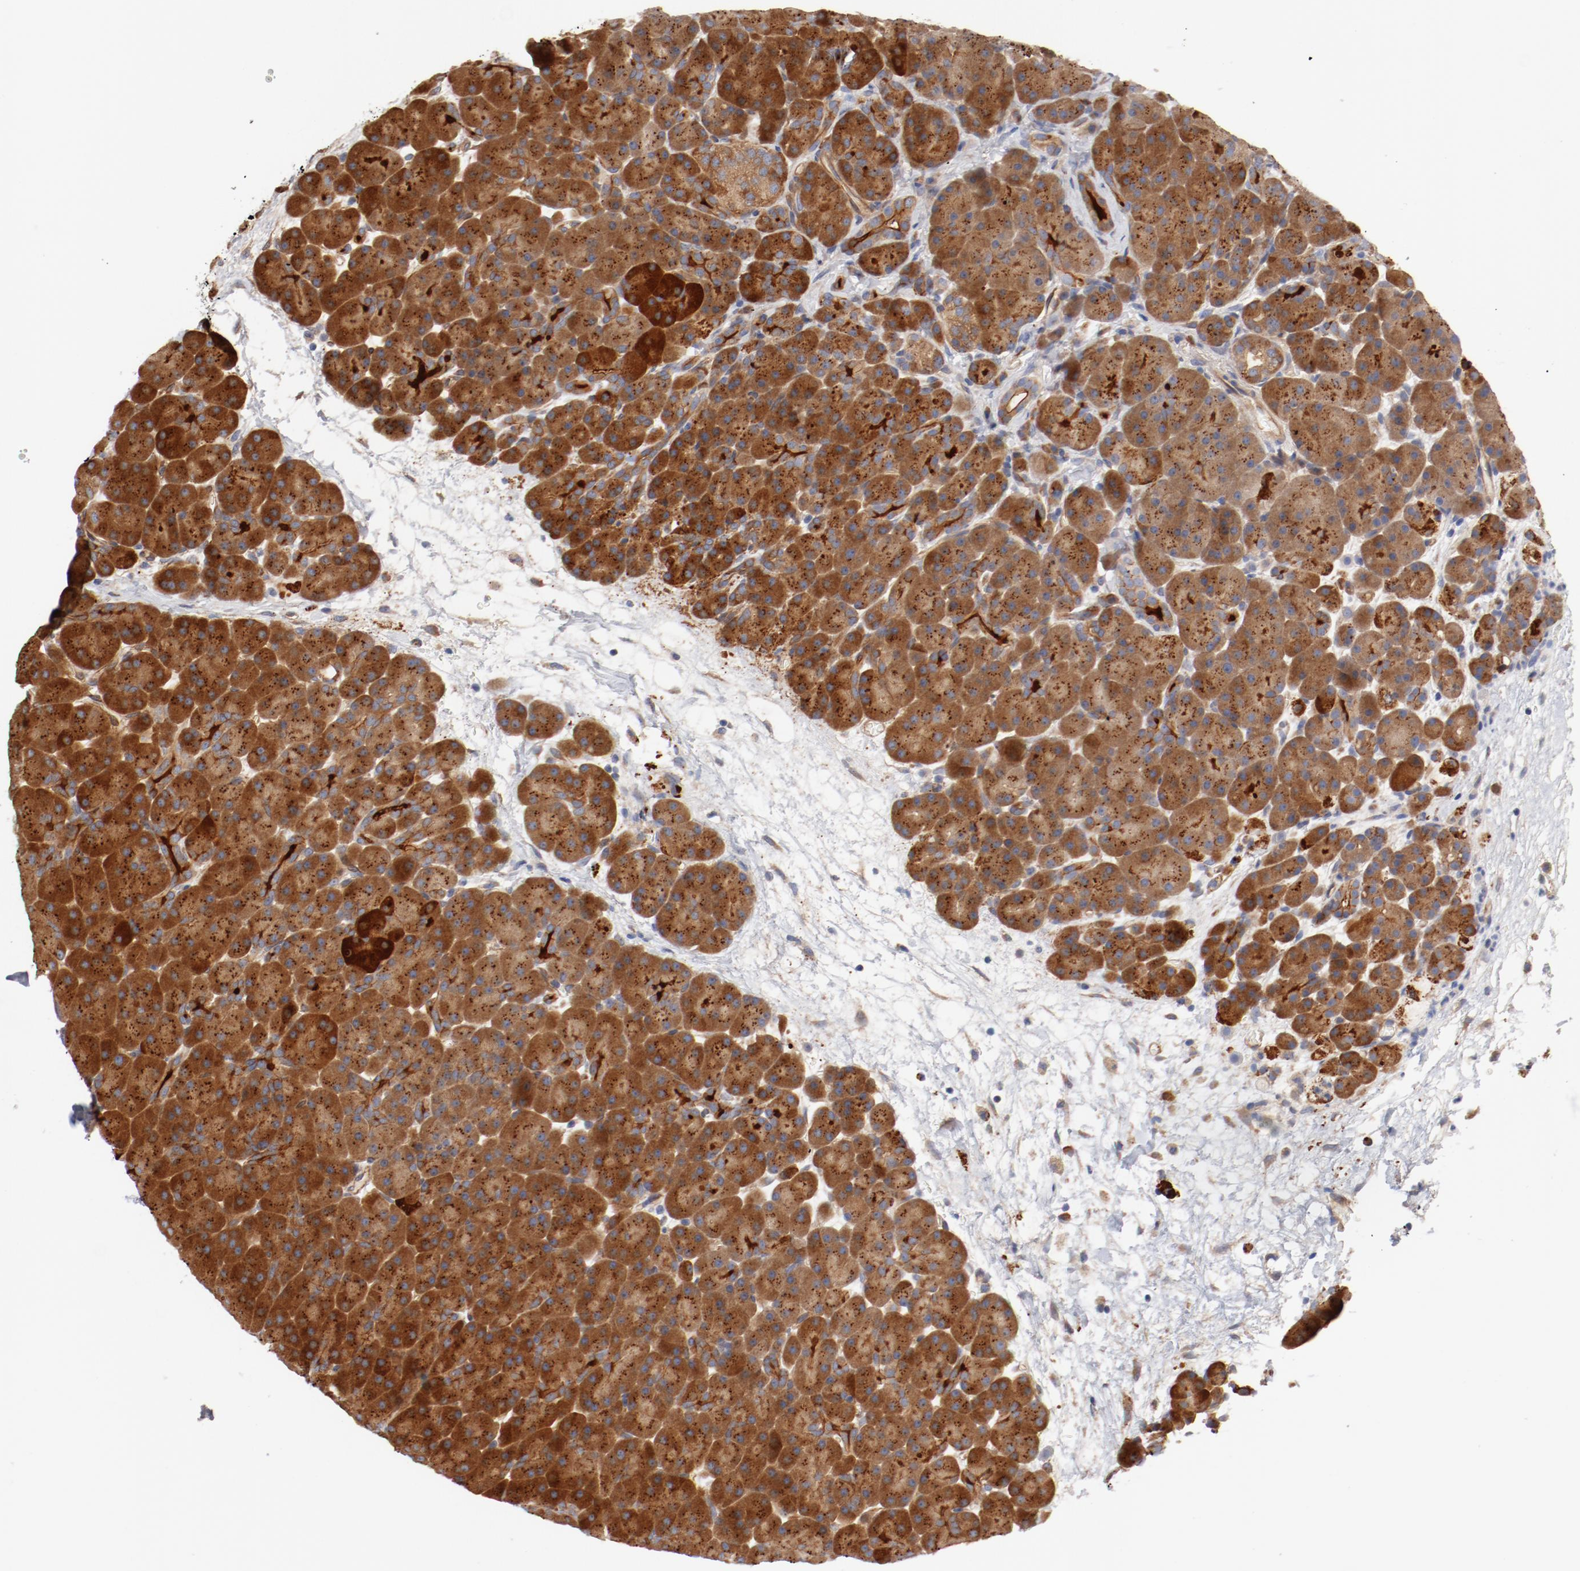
{"staining": {"intensity": "strong", "quantity": ">75%", "location": "cytoplasmic/membranous"}, "tissue": "pancreas", "cell_type": "Exocrine glandular cells", "image_type": "normal", "snomed": [{"axis": "morphology", "description": "Normal tissue, NOS"}, {"axis": "topography", "description": "Pancreas"}], "caption": "High-power microscopy captured an immunohistochemistry image of benign pancreas, revealing strong cytoplasmic/membranous positivity in about >75% of exocrine glandular cells. The staining was performed using DAB (3,3'-diaminobenzidine), with brown indicating positive protein expression. Nuclei are stained blue with hematoxylin.", "gene": "PITPNM2", "patient": {"sex": "male", "age": 66}}